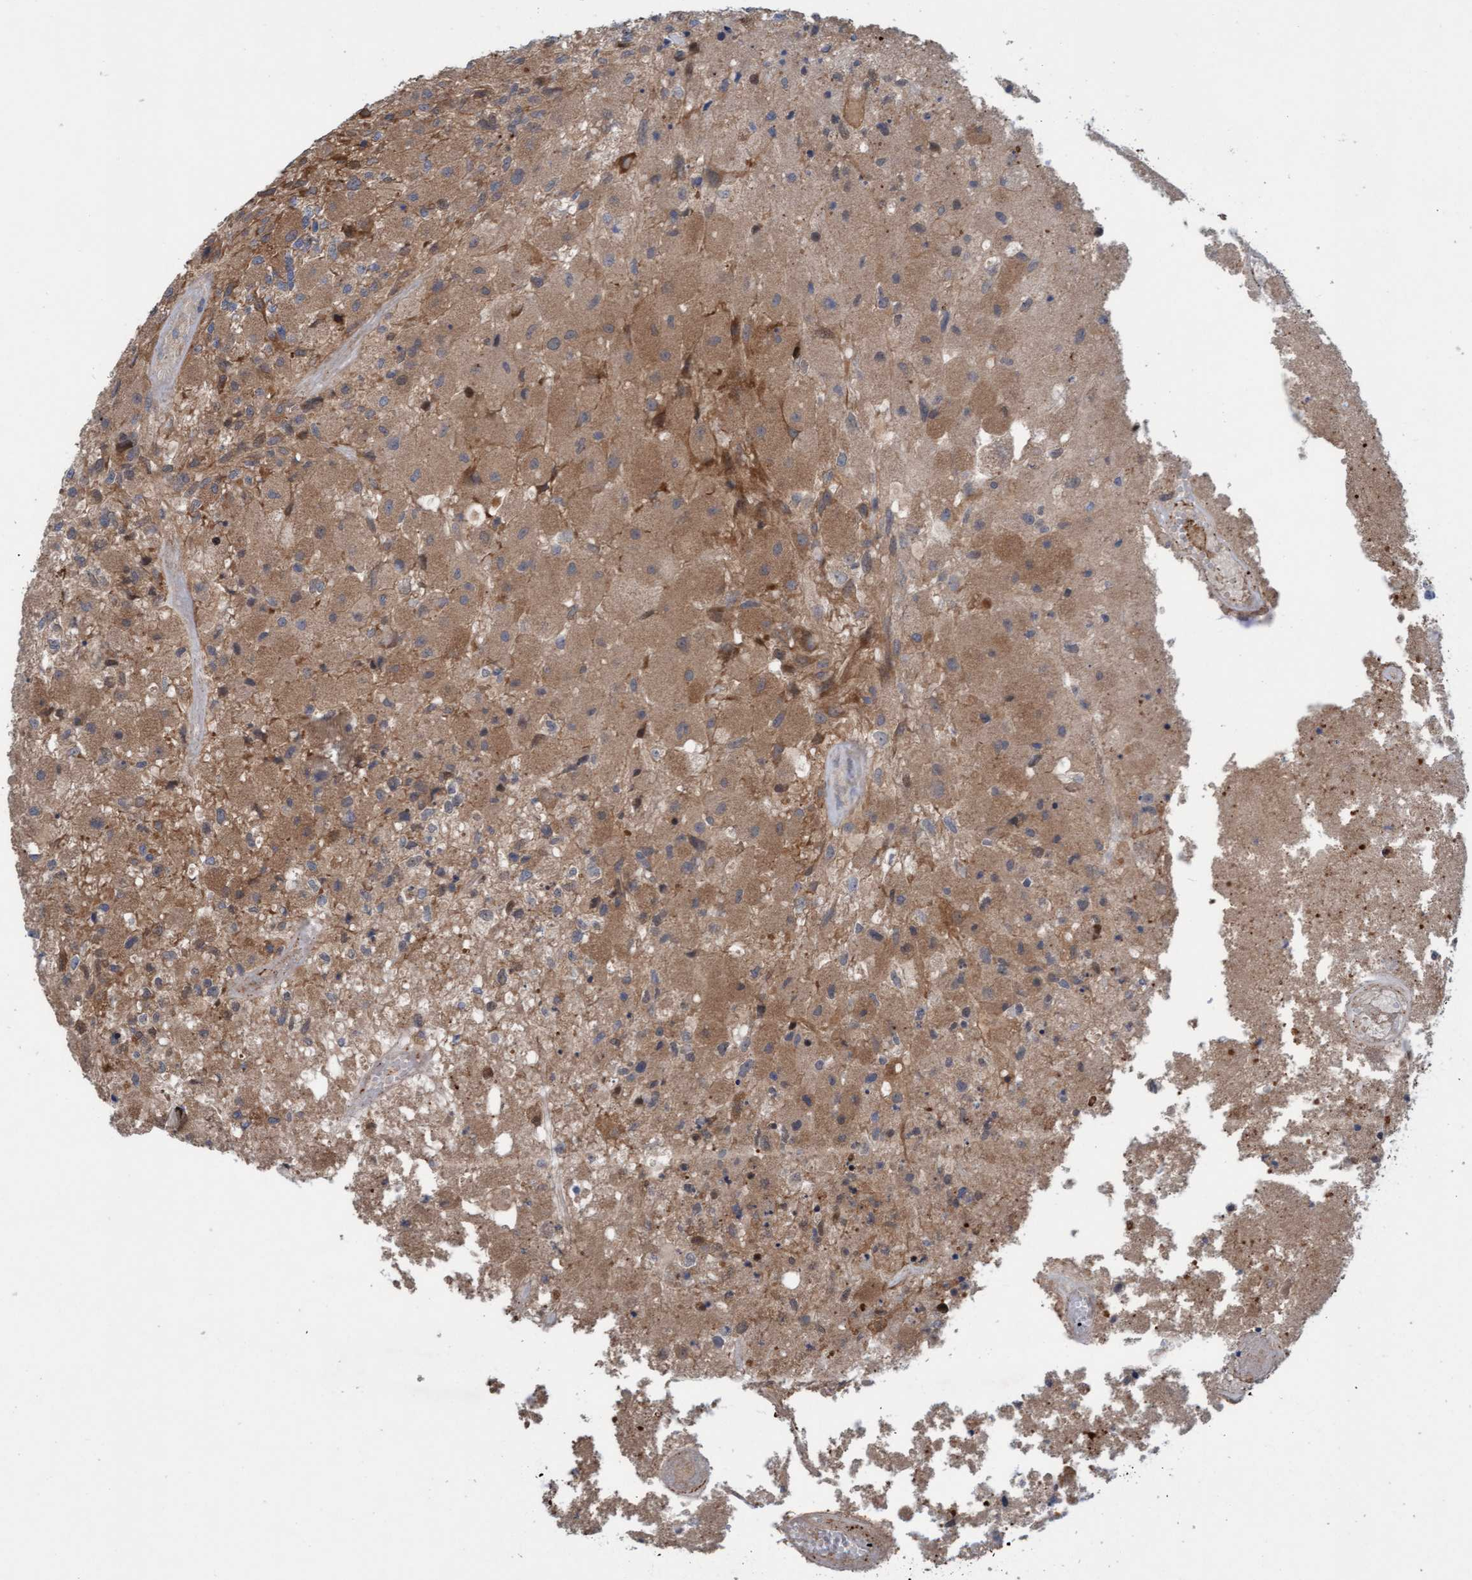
{"staining": {"intensity": "weak", "quantity": ">75%", "location": "cytoplasmic/membranous"}, "tissue": "glioma", "cell_type": "Tumor cells", "image_type": "cancer", "snomed": [{"axis": "morphology", "description": "Normal tissue, NOS"}, {"axis": "morphology", "description": "Glioma, malignant, High grade"}, {"axis": "topography", "description": "Cerebral cortex"}], "caption": "The photomicrograph reveals staining of glioma, revealing weak cytoplasmic/membranous protein staining (brown color) within tumor cells. The protein is stained brown, and the nuclei are stained in blue (DAB (3,3'-diaminobenzidine) IHC with brightfield microscopy, high magnification).", "gene": "KLHL25", "patient": {"sex": "male", "age": 77}}